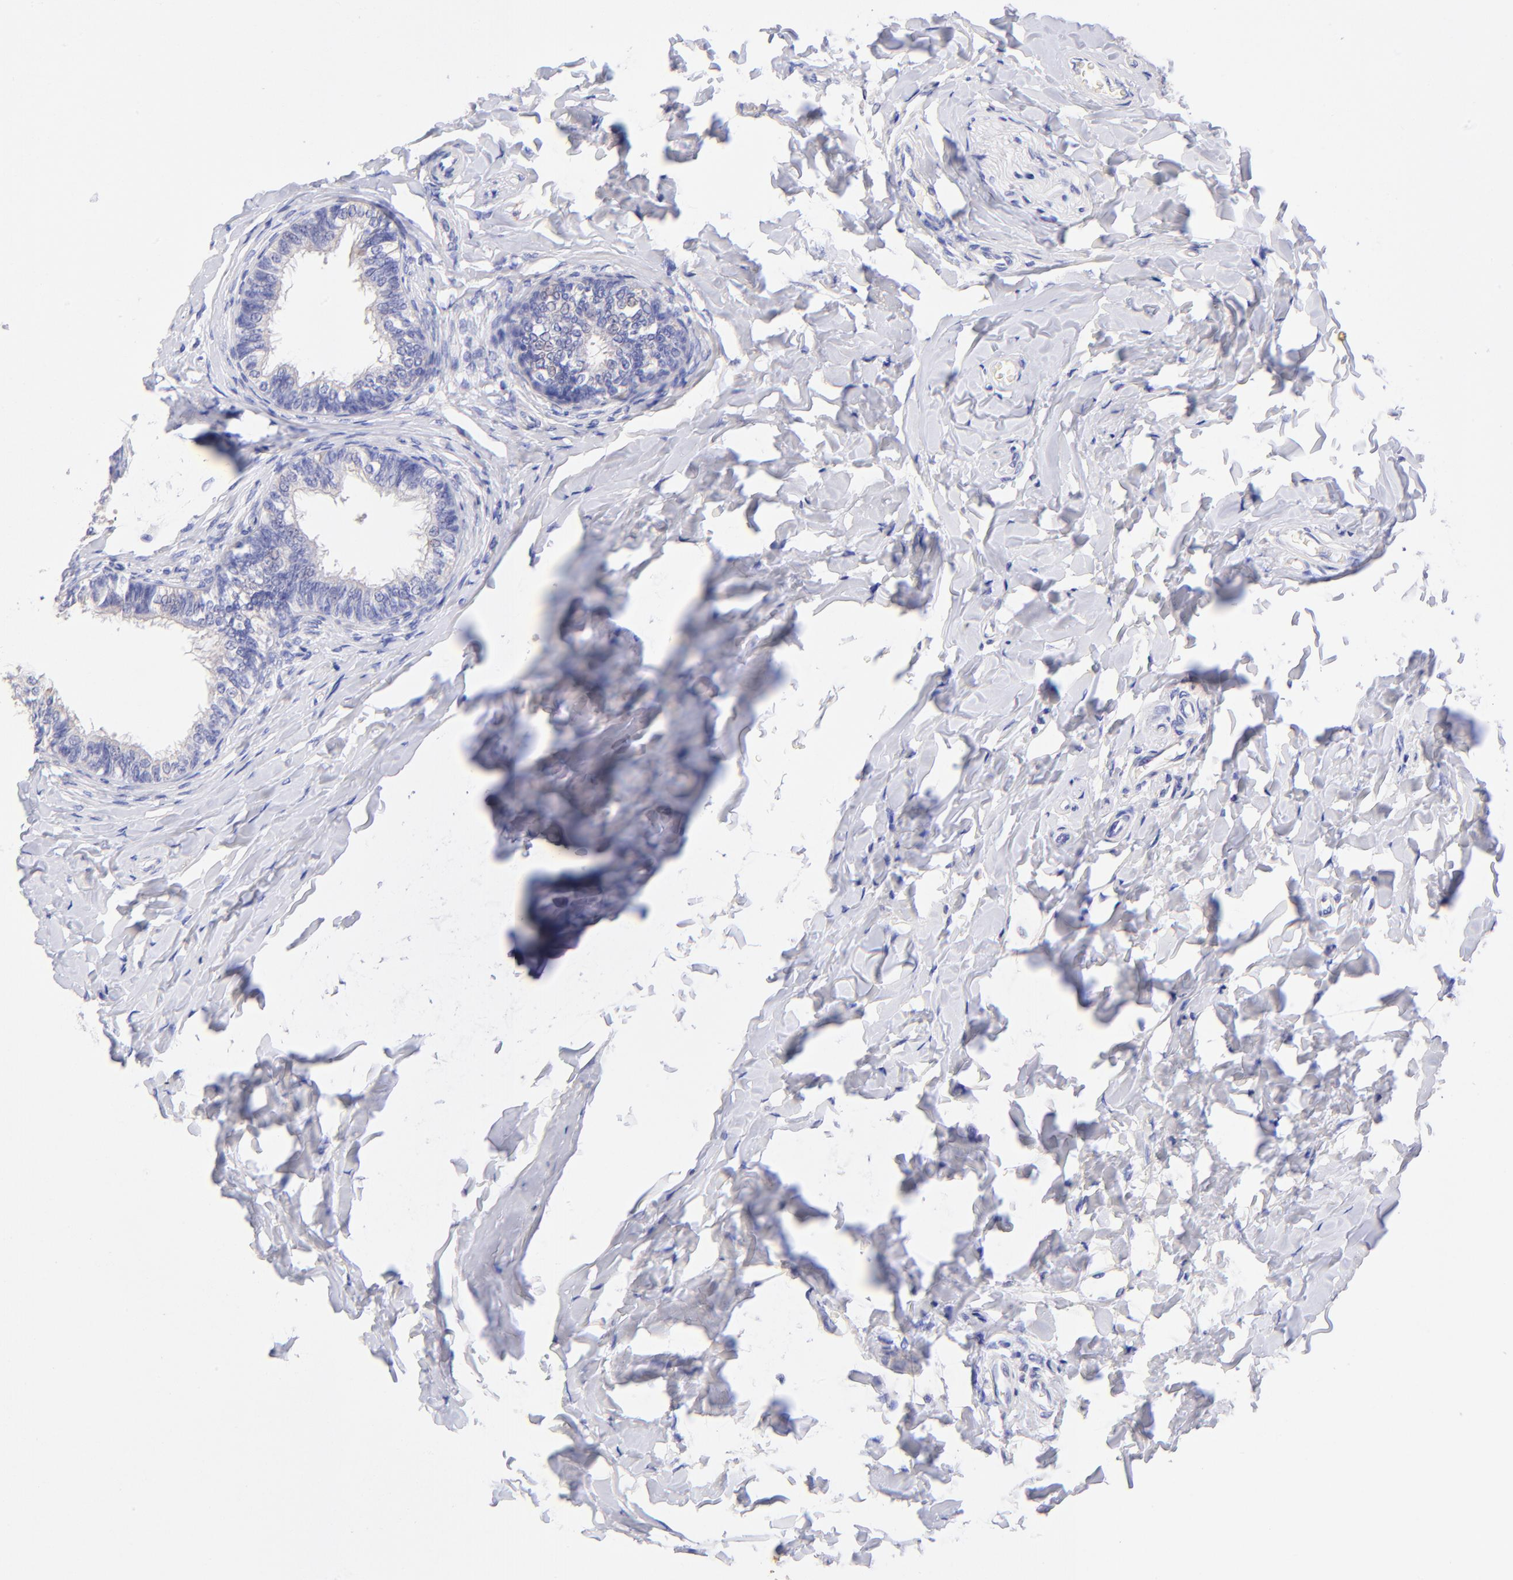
{"staining": {"intensity": "negative", "quantity": "none", "location": "none"}, "tissue": "epididymis", "cell_type": "Glandular cells", "image_type": "normal", "snomed": [{"axis": "morphology", "description": "Normal tissue, NOS"}, {"axis": "topography", "description": "Soft tissue"}, {"axis": "topography", "description": "Epididymis"}], "caption": "There is no significant expression in glandular cells of epididymis. (DAB (3,3'-diaminobenzidine) IHC visualized using brightfield microscopy, high magnification).", "gene": "RAB3B", "patient": {"sex": "male", "age": 26}}